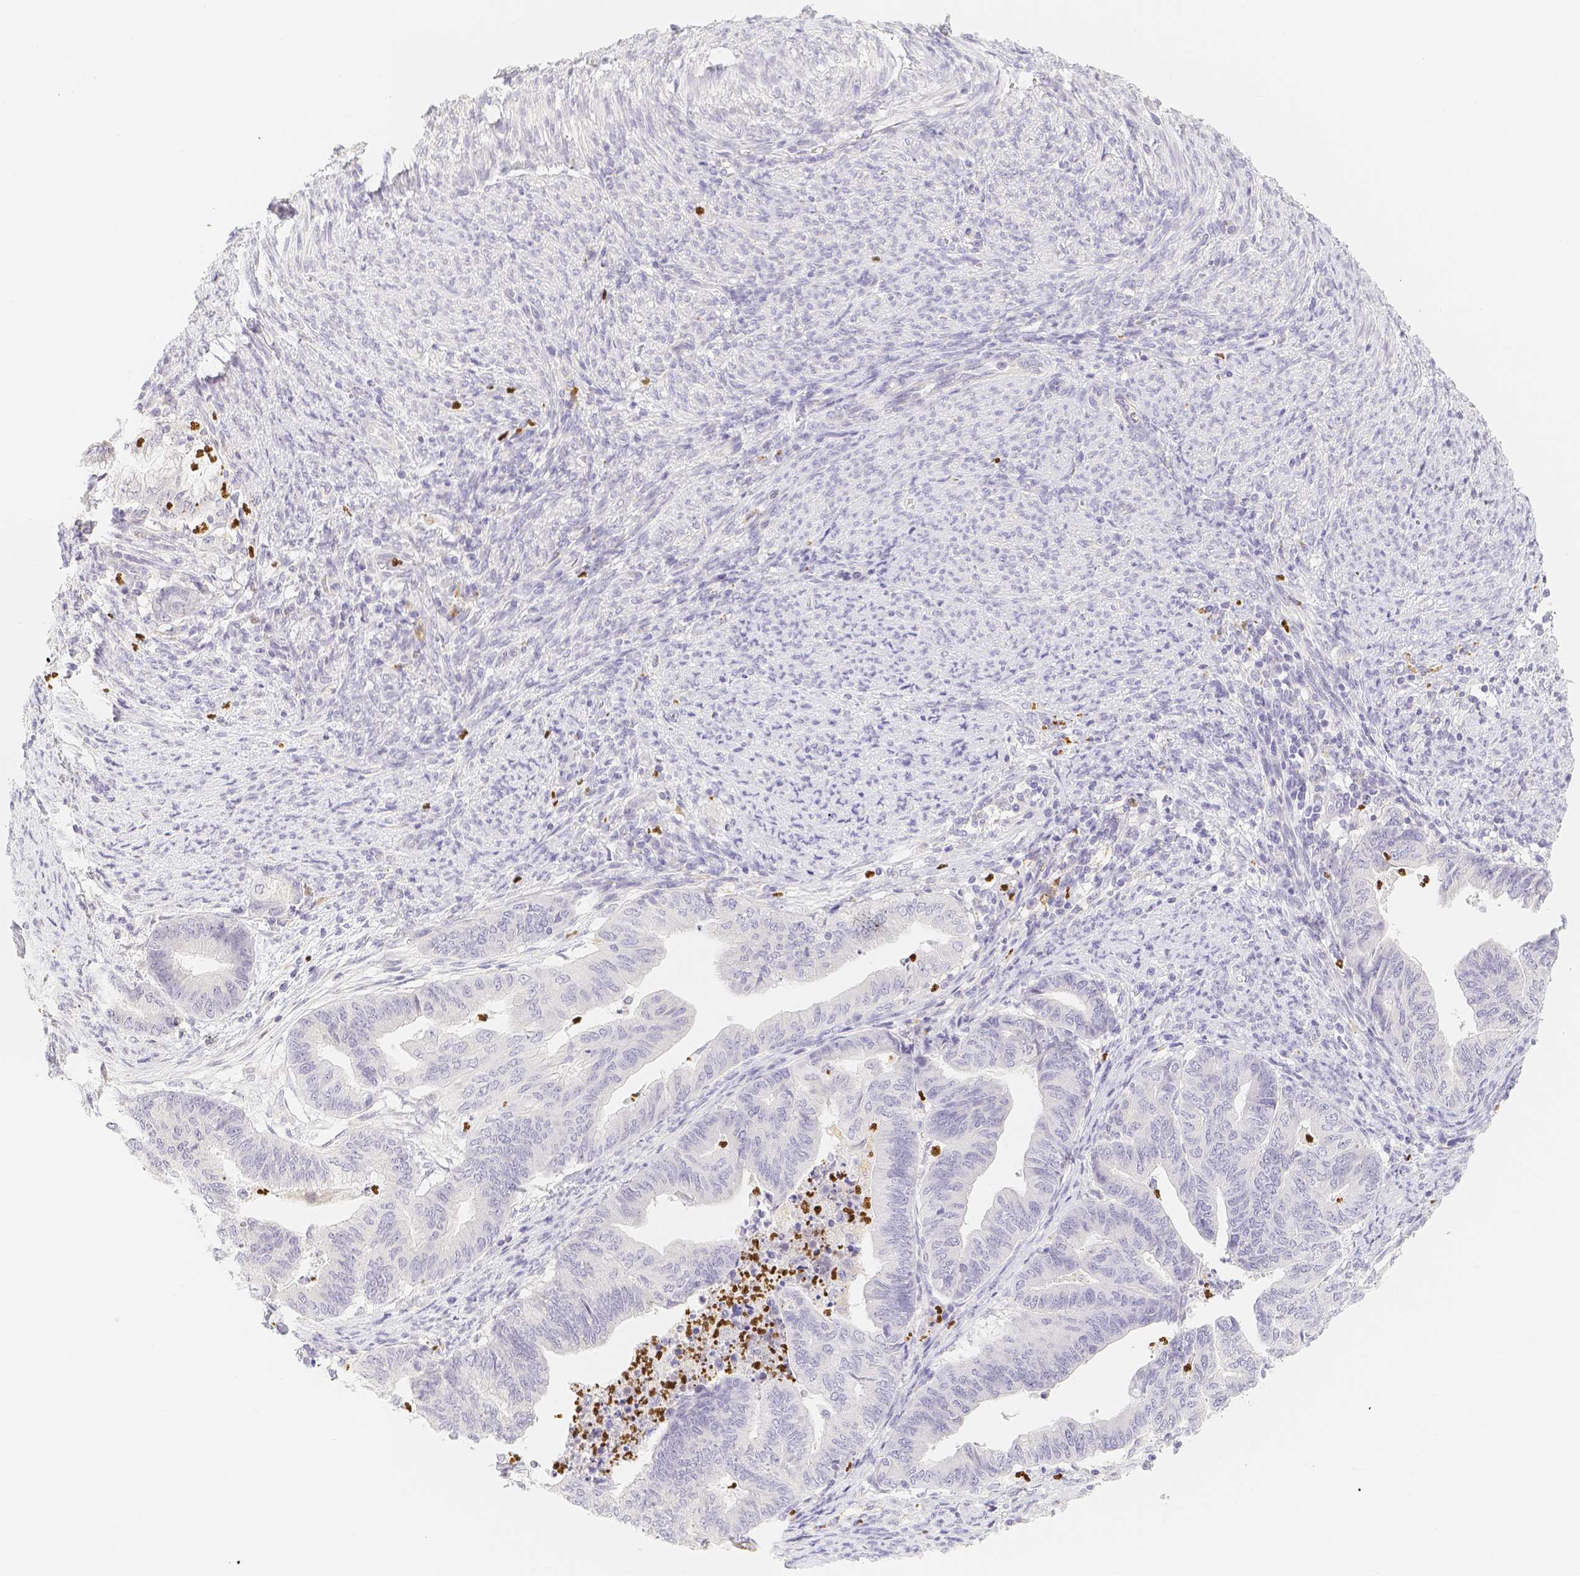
{"staining": {"intensity": "negative", "quantity": "none", "location": "none"}, "tissue": "endometrial cancer", "cell_type": "Tumor cells", "image_type": "cancer", "snomed": [{"axis": "morphology", "description": "Adenocarcinoma, NOS"}, {"axis": "topography", "description": "Endometrium"}], "caption": "Immunohistochemical staining of endometrial cancer (adenocarcinoma) demonstrates no significant staining in tumor cells.", "gene": "PADI4", "patient": {"sex": "female", "age": 79}}